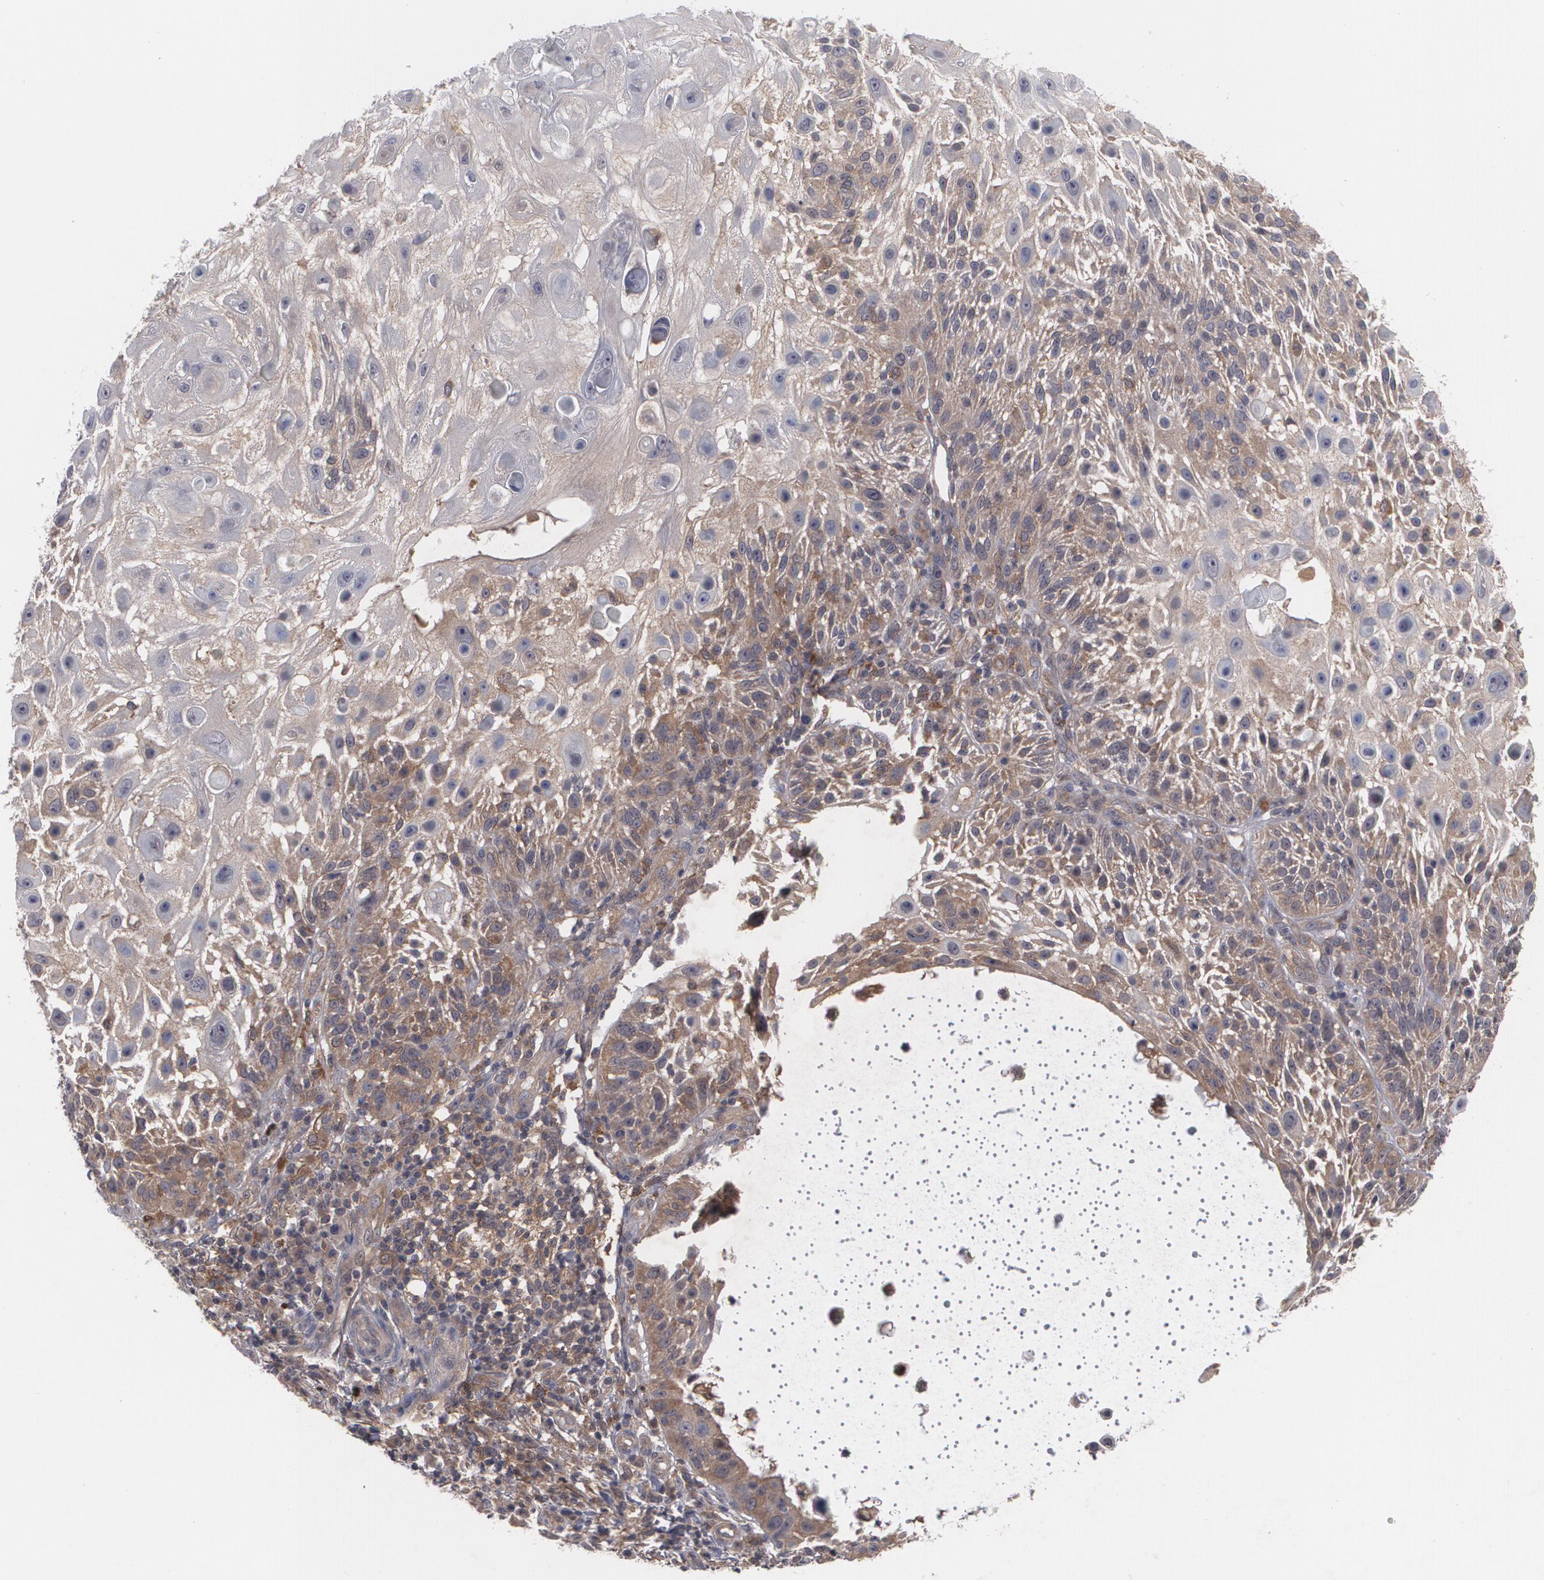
{"staining": {"intensity": "weak", "quantity": "25%-75%", "location": "cytoplasmic/membranous"}, "tissue": "skin cancer", "cell_type": "Tumor cells", "image_type": "cancer", "snomed": [{"axis": "morphology", "description": "Squamous cell carcinoma, NOS"}, {"axis": "topography", "description": "Skin"}], "caption": "The histopathology image exhibits immunohistochemical staining of skin cancer (squamous cell carcinoma). There is weak cytoplasmic/membranous staining is seen in approximately 25%-75% of tumor cells.", "gene": "HTT", "patient": {"sex": "female", "age": 89}}